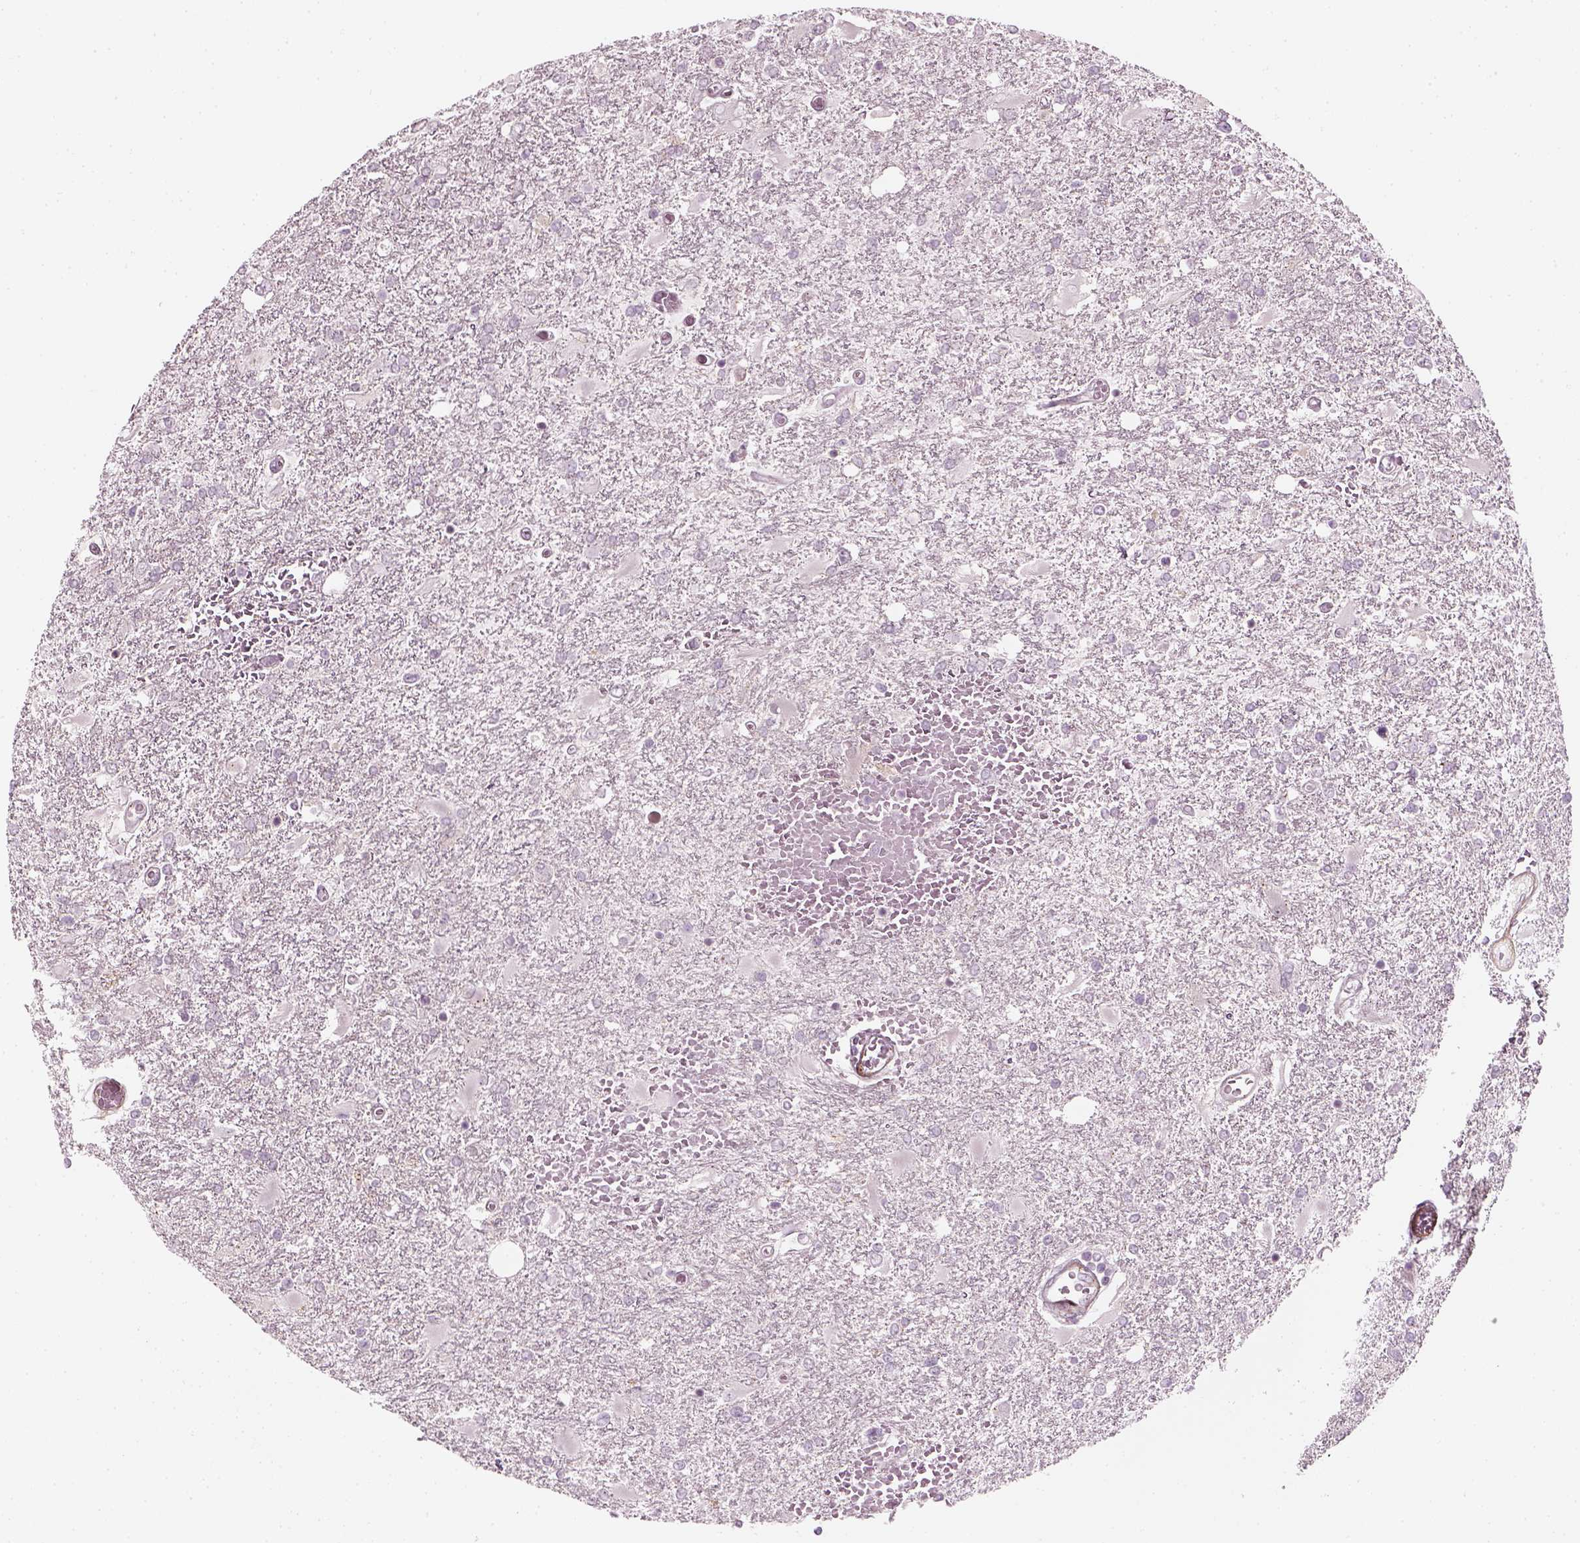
{"staining": {"intensity": "negative", "quantity": "none", "location": "none"}, "tissue": "glioma", "cell_type": "Tumor cells", "image_type": "cancer", "snomed": [{"axis": "morphology", "description": "Glioma, malignant, High grade"}, {"axis": "topography", "description": "Cerebral cortex"}], "caption": "There is no significant staining in tumor cells of glioma.", "gene": "MLIP", "patient": {"sex": "male", "age": 79}}